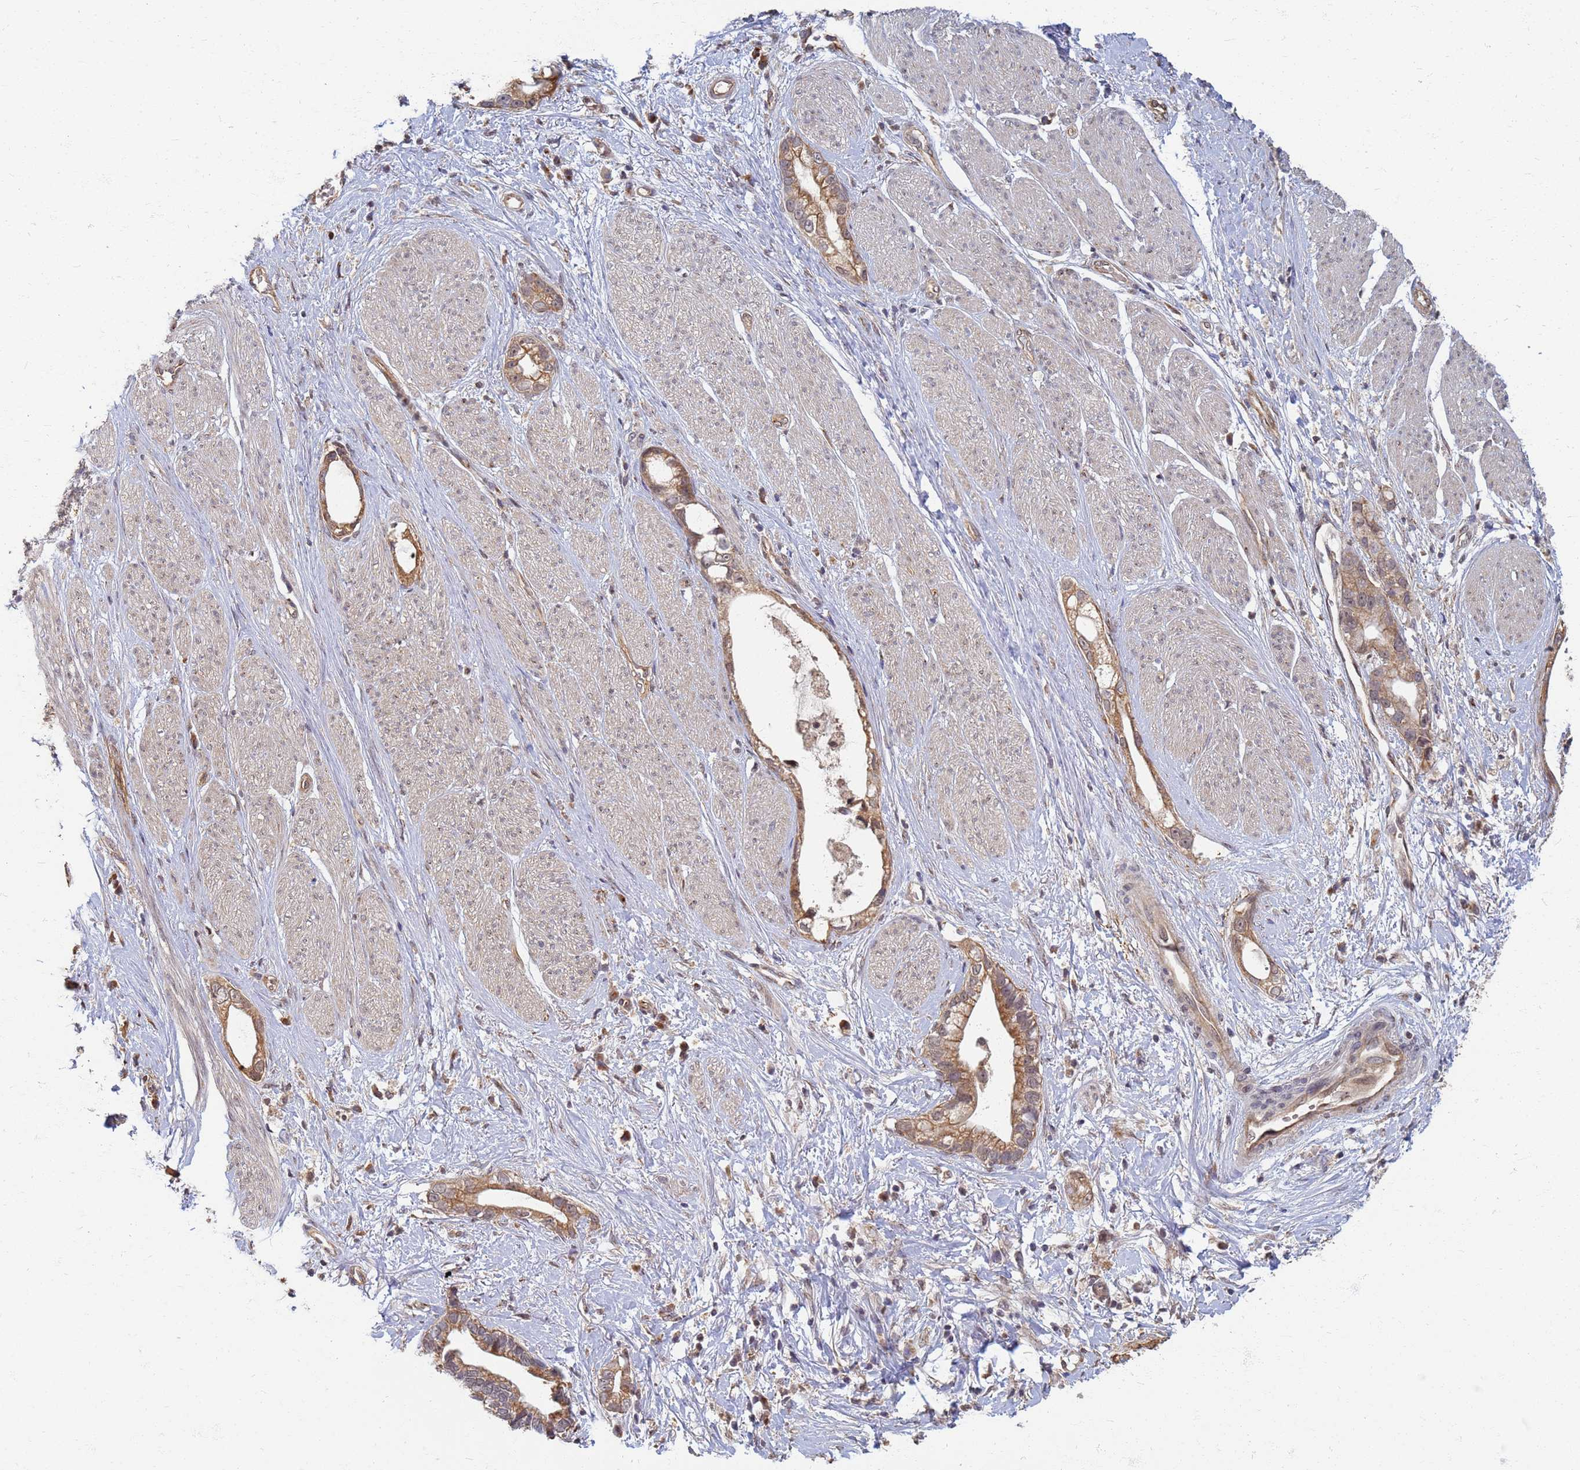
{"staining": {"intensity": "moderate", "quantity": ">75%", "location": "cytoplasmic/membranous"}, "tissue": "stomach cancer", "cell_type": "Tumor cells", "image_type": "cancer", "snomed": [{"axis": "morphology", "description": "Adenocarcinoma, NOS"}, {"axis": "topography", "description": "Stomach"}], "caption": "High-magnification brightfield microscopy of stomach cancer (adenocarcinoma) stained with DAB (3,3'-diaminobenzidine) (brown) and counterstained with hematoxylin (blue). tumor cells exhibit moderate cytoplasmic/membranous staining is seen in approximately>75% of cells.", "gene": "ITGB4", "patient": {"sex": "male", "age": 55}}